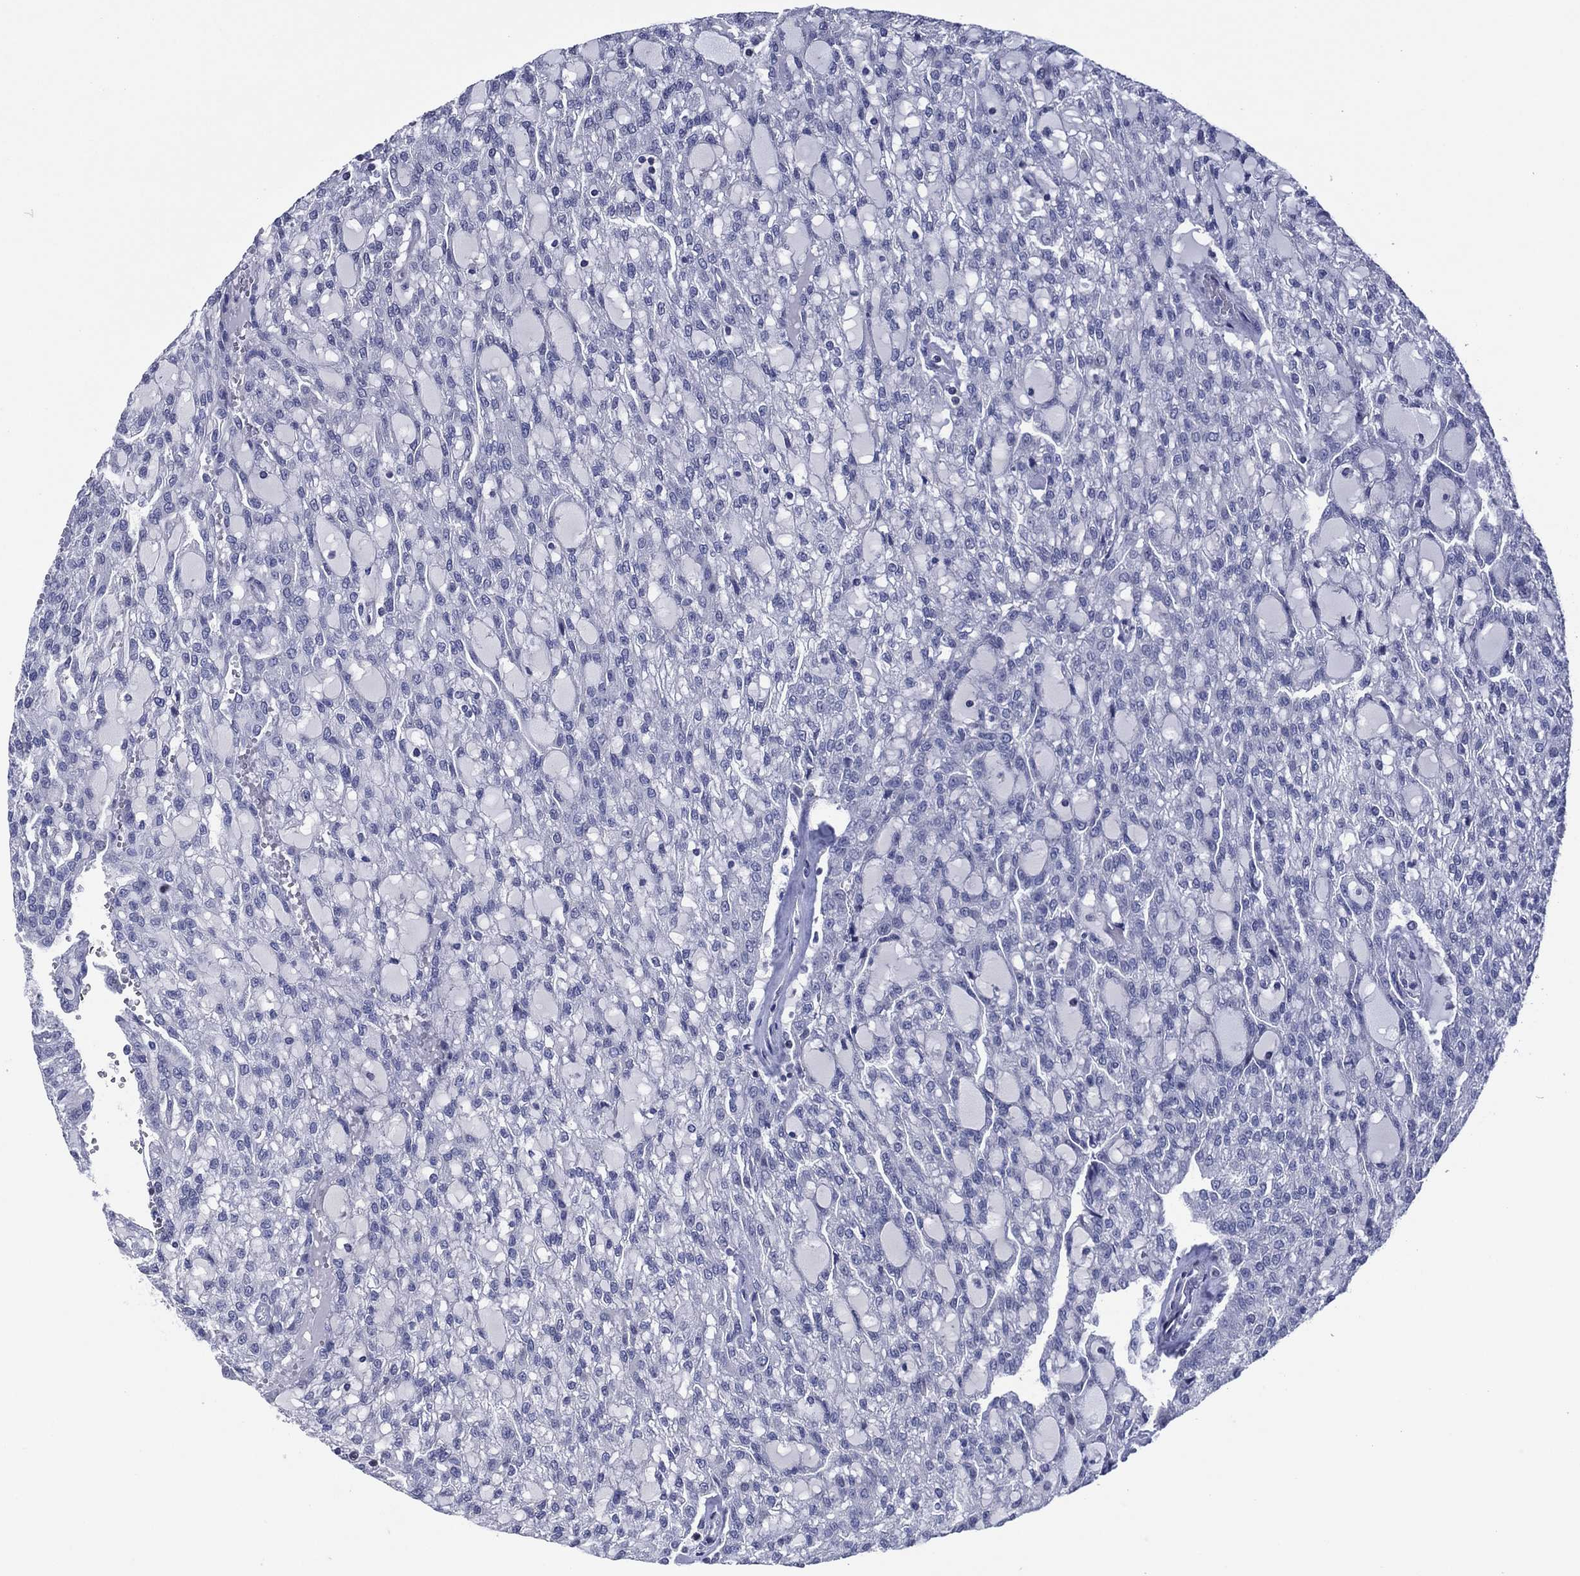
{"staining": {"intensity": "negative", "quantity": "none", "location": "none"}, "tissue": "renal cancer", "cell_type": "Tumor cells", "image_type": "cancer", "snomed": [{"axis": "morphology", "description": "Adenocarcinoma, NOS"}, {"axis": "topography", "description": "Kidney"}], "caption": "Protein analysis of renal cancer displays no significant positivity in tumor cells.", "gene": "TRIM31", "patient": {"sex": "male", "age": 63}}